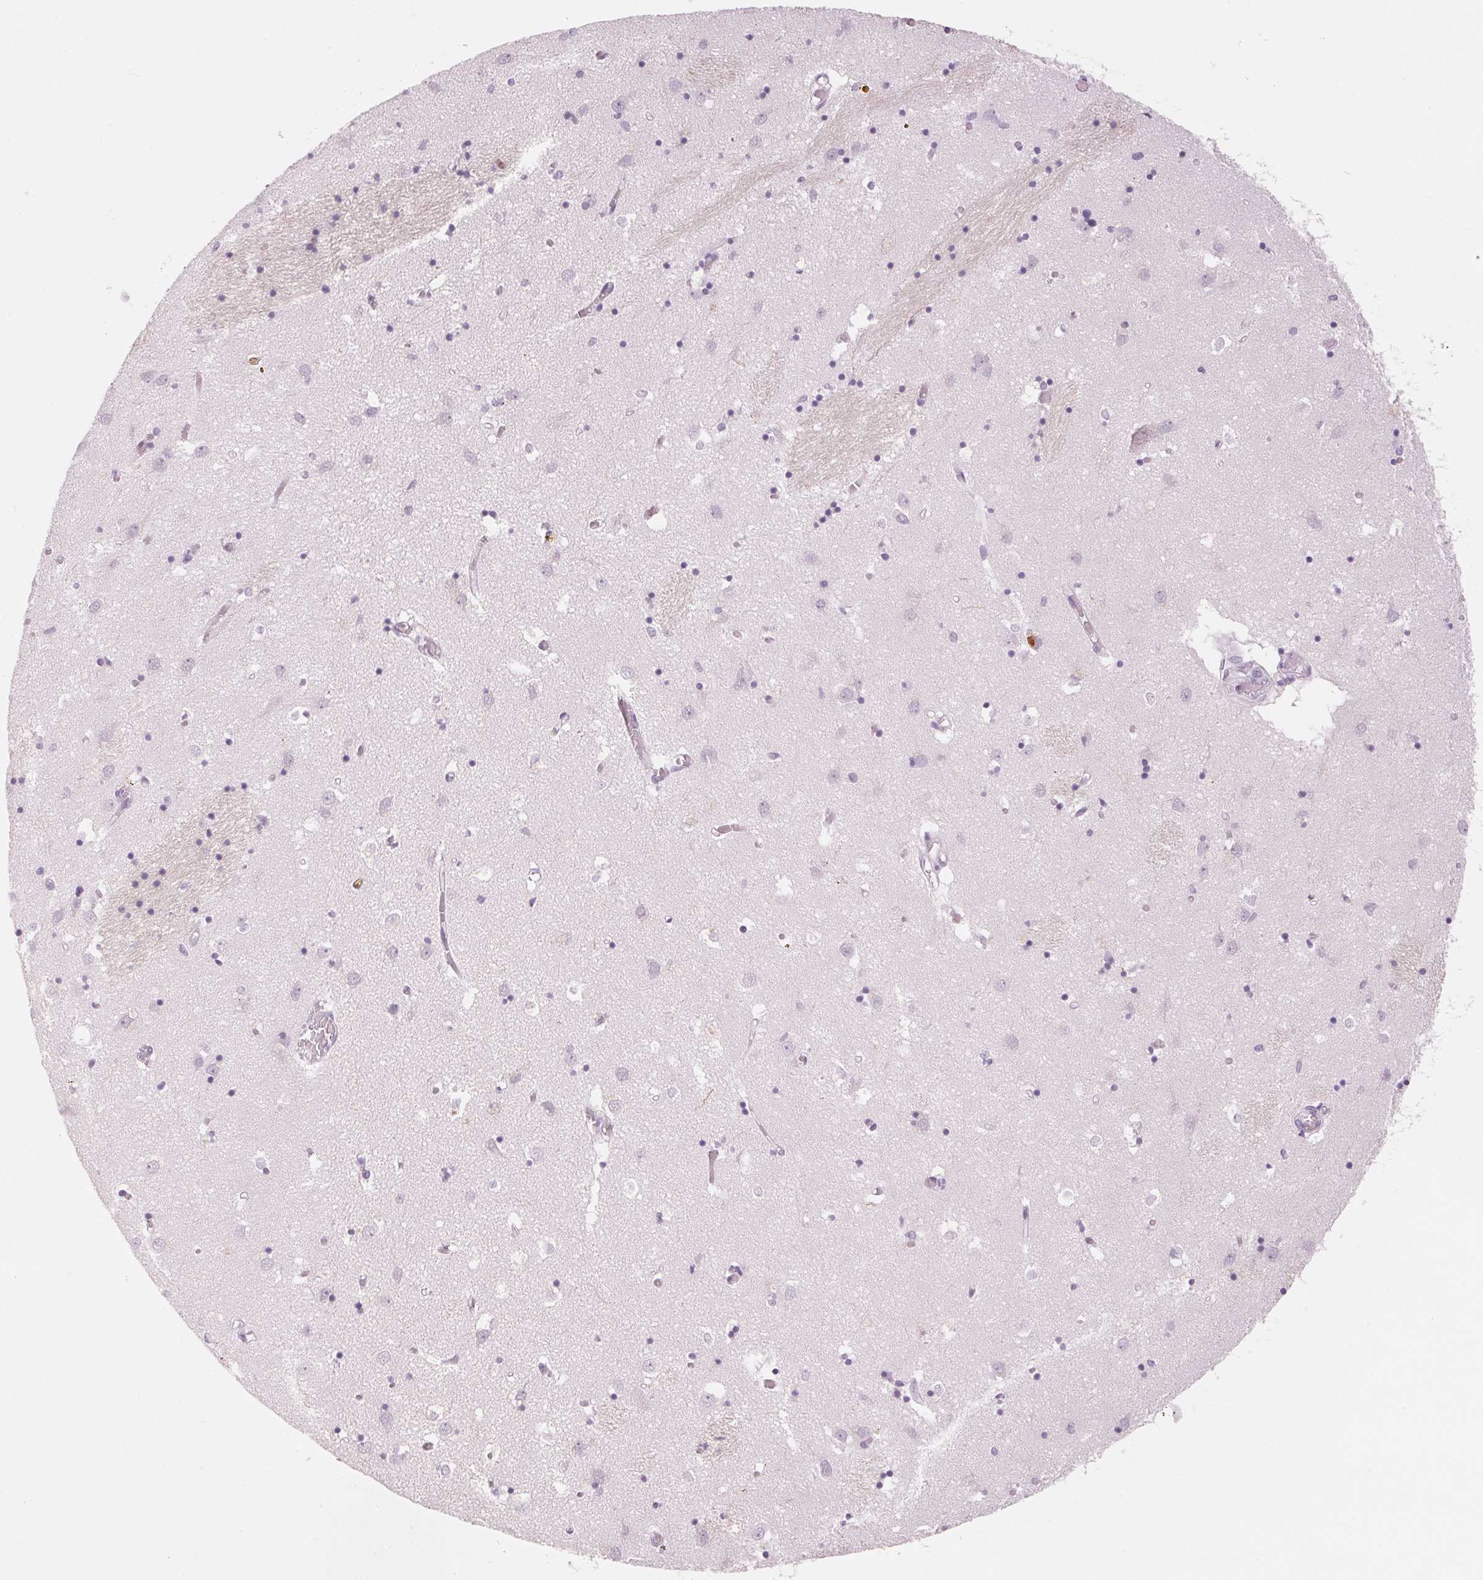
{"staining": {"intensity": "negative", "quantity": "none", "location": "none"}, "tissue": "caudate", "cell_type": "Glial cells", "image_type": "normal", "snomed": [{"axis": "morphology", "description": "Normal tissue, NOS"}, {"axis": "topography", "description": "Lateral ventricle wall"}], "caption": "Immunohistochemistry histopathology image of normal caudate: human caudate stained with DAB (3,3'-diaminobenzidine) reveals no significant protein staining in glial cells.", "gene": "KLK7", "patient": {"sex": "male", "age": 70}}